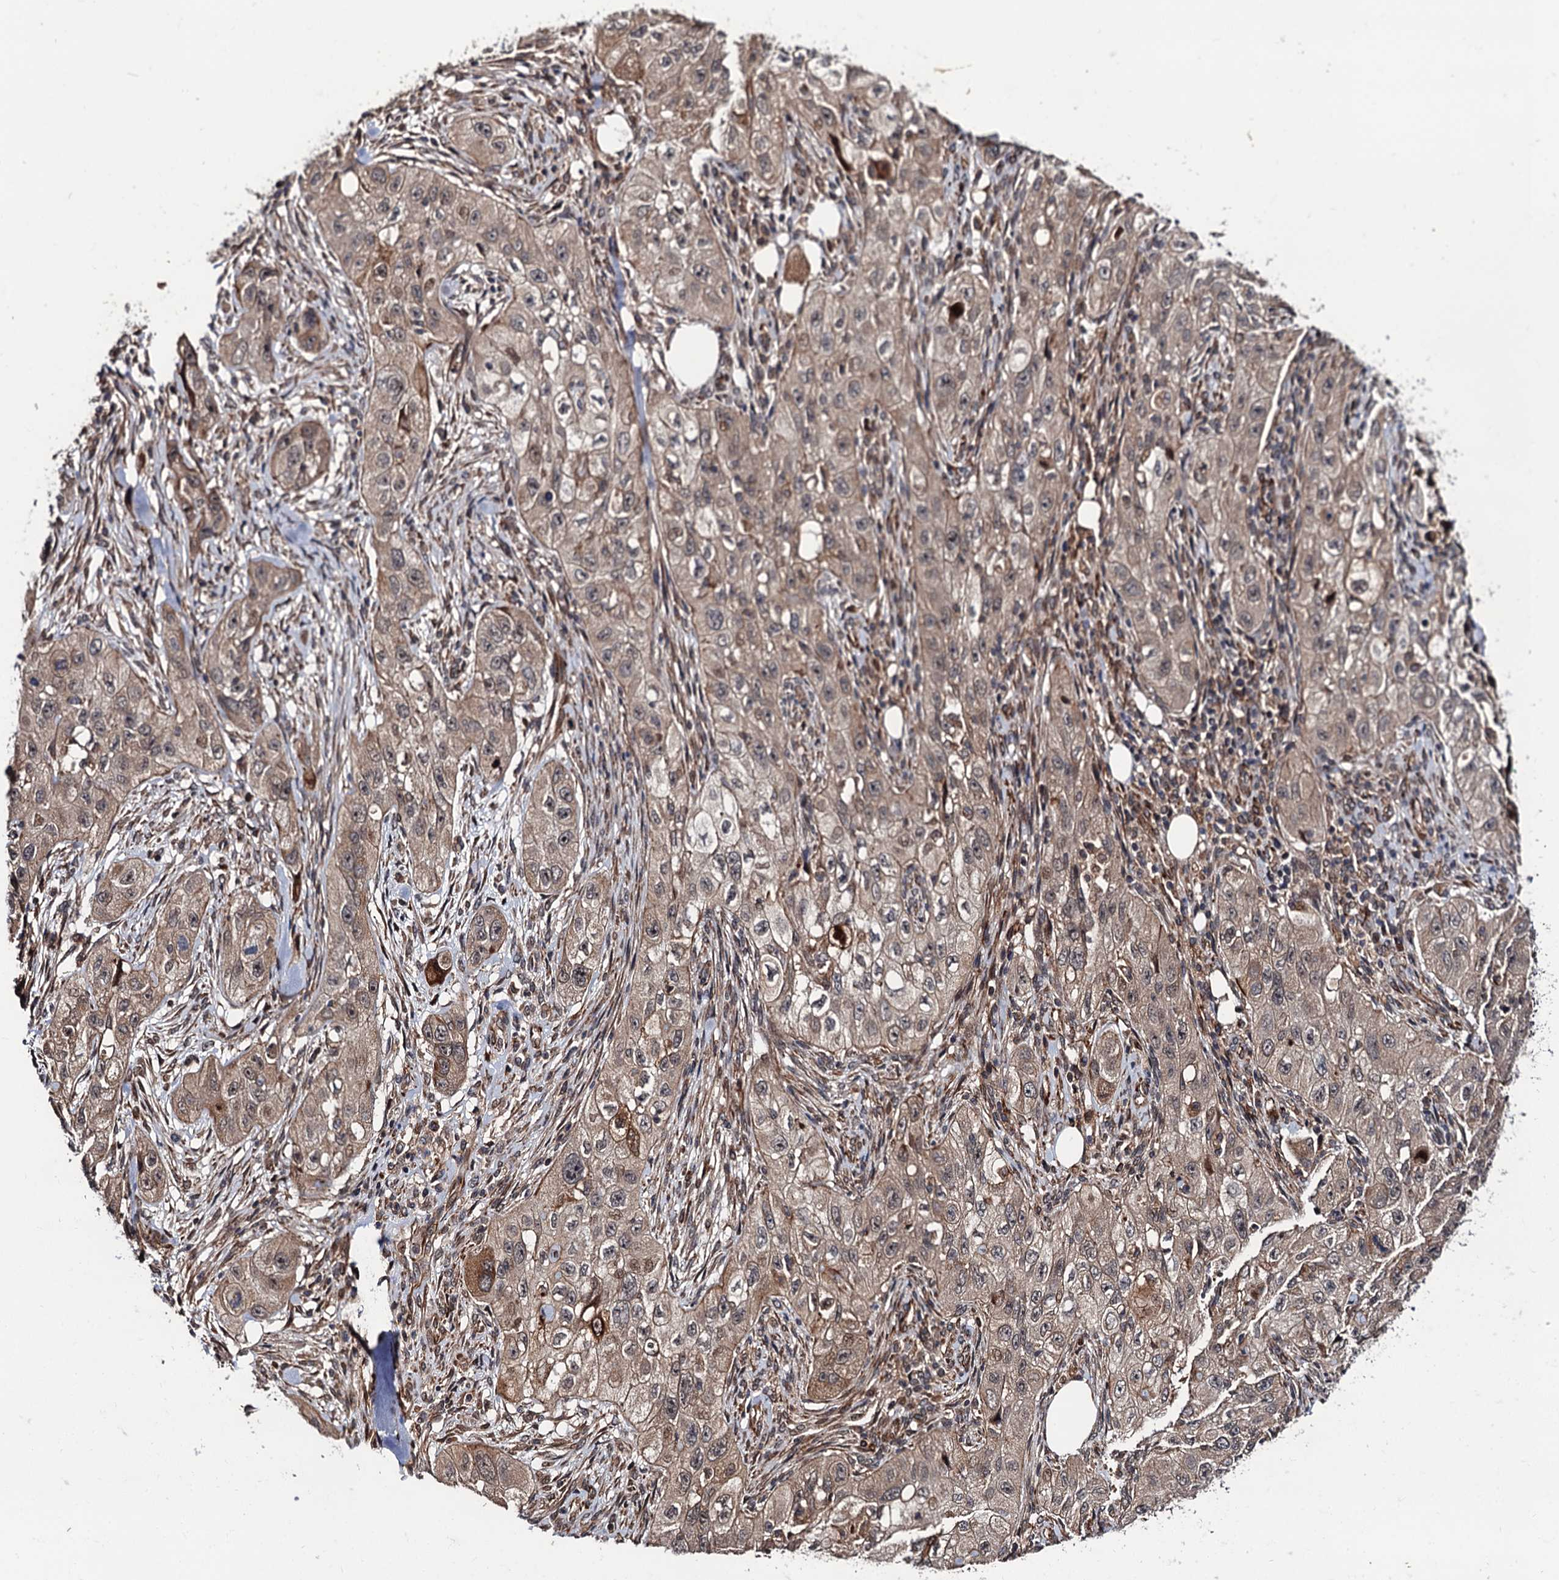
{"staining": {"intensity": "weak", "quantity": "25%-75%", "location": "cytoplasmic/membranous"}, "tissue": "skin cancer", "cell_type": "Tumor cells", "image_type": "cancer", "snomed": [{"axis": "morphology", "description": "Squamous cell carcinoma, NOS"}, {"axis": "topography", "description": "Skin"}, {"axis": "topography", "description": "Subcutis"}], "caption": "Immunohistochemistry (IHC) image of human skin cancer stained for a protein (brown), which displays low levels of weak cytoplasmic/membranous staining in approximately 25%-75% of tumor cells.", "gene": "FSIP1", "patient": {"sex": "male", "age": 73}}